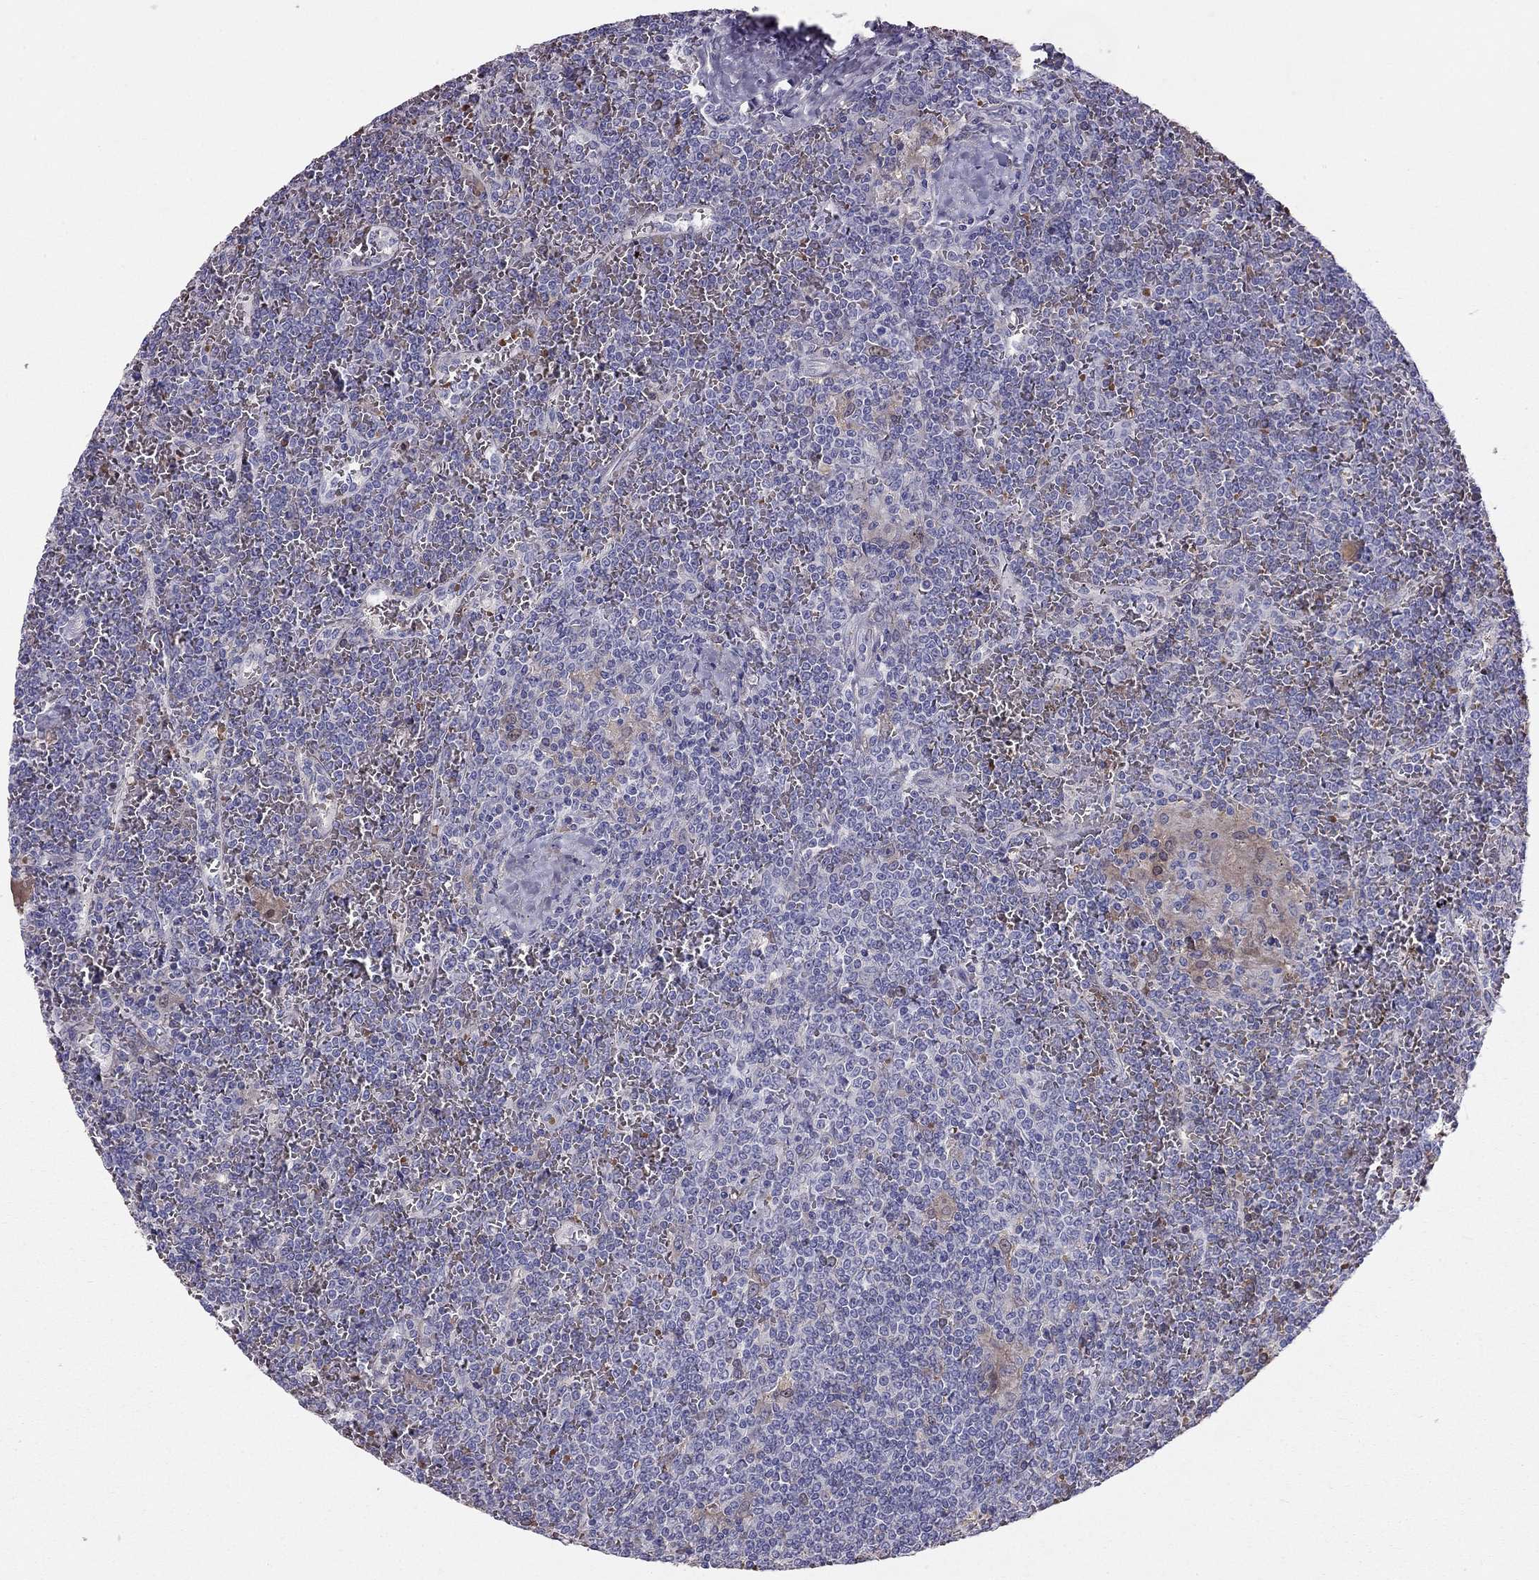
{"staining": {"intensity": "negative", "quantity": "none", "location": "none"}, "tissue": "lymphoma", "cell_type": "Tumor cells", "image_type": "cancer", "snomed": [{"axis": "morphology", "description": "Malignant lymphoma, non-Hodgkin's type, Low grade"}, {"axis": "topography", "description": "Spleen"}], "caption": "Lymphoma stained for a protein using immunohistochemistry exhibits no expression tumor cells.", "gene": "RHD", "patient": {"sex": "female", "age": 19}}